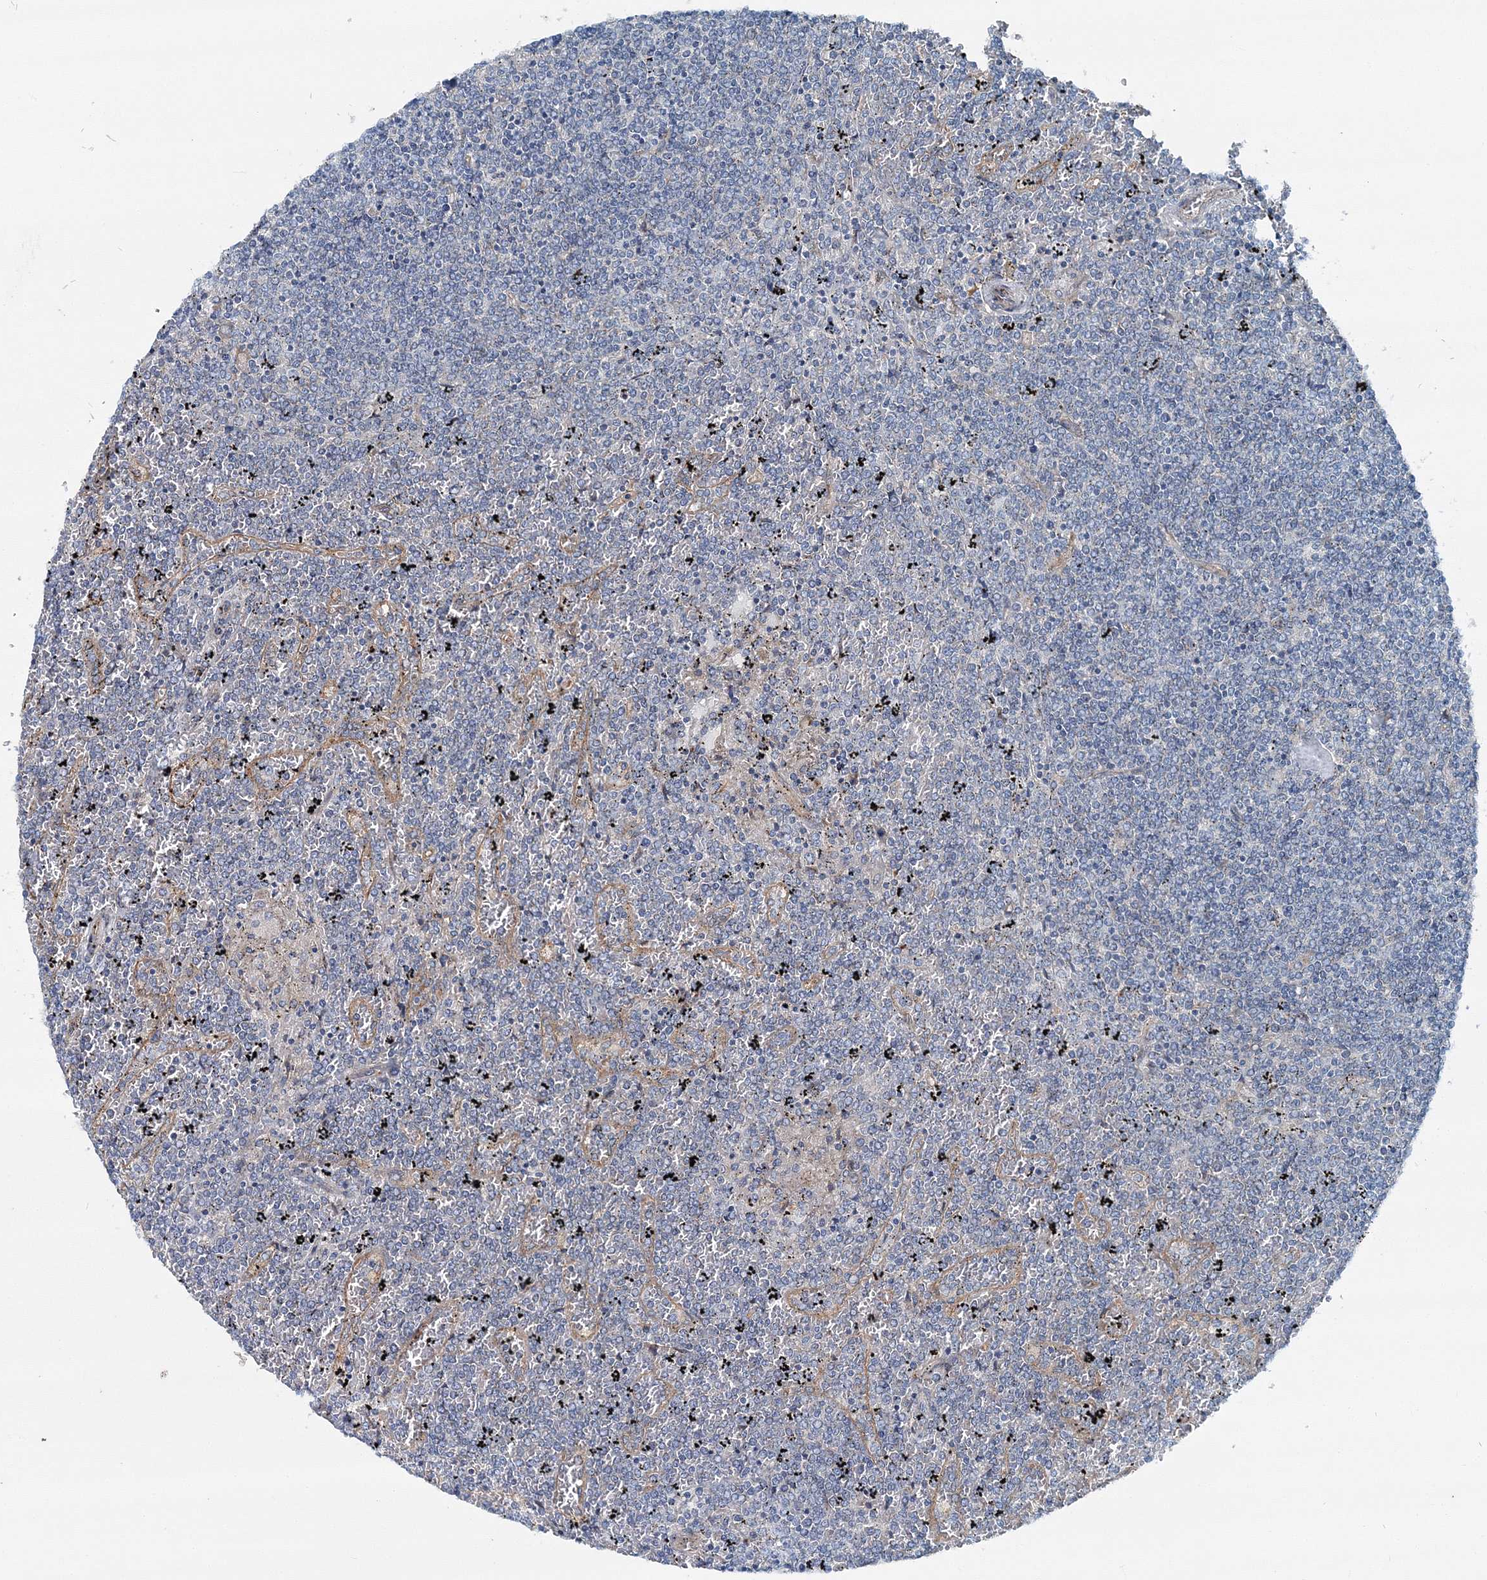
{"staining": {"intensity": "negative", "quantity": "none", "location": "none"}, "tissue": "lymphoma", "cell_type": "Tumor cells", "image_type": "cancer", "snomed": [{"axis": "morphology", "description": "Malignant lymphoma, non-Hodgkin's type, Low grade"}, {"axis": "topography", "description": "Spleen"}], "caption": "Human lymphoma stained for a protein using immunohistochemistry (IHC) shows no positivity in tumor cells.", "gene": "MPHOSPH9", "patient": {"sex": "female", "age": 19}}